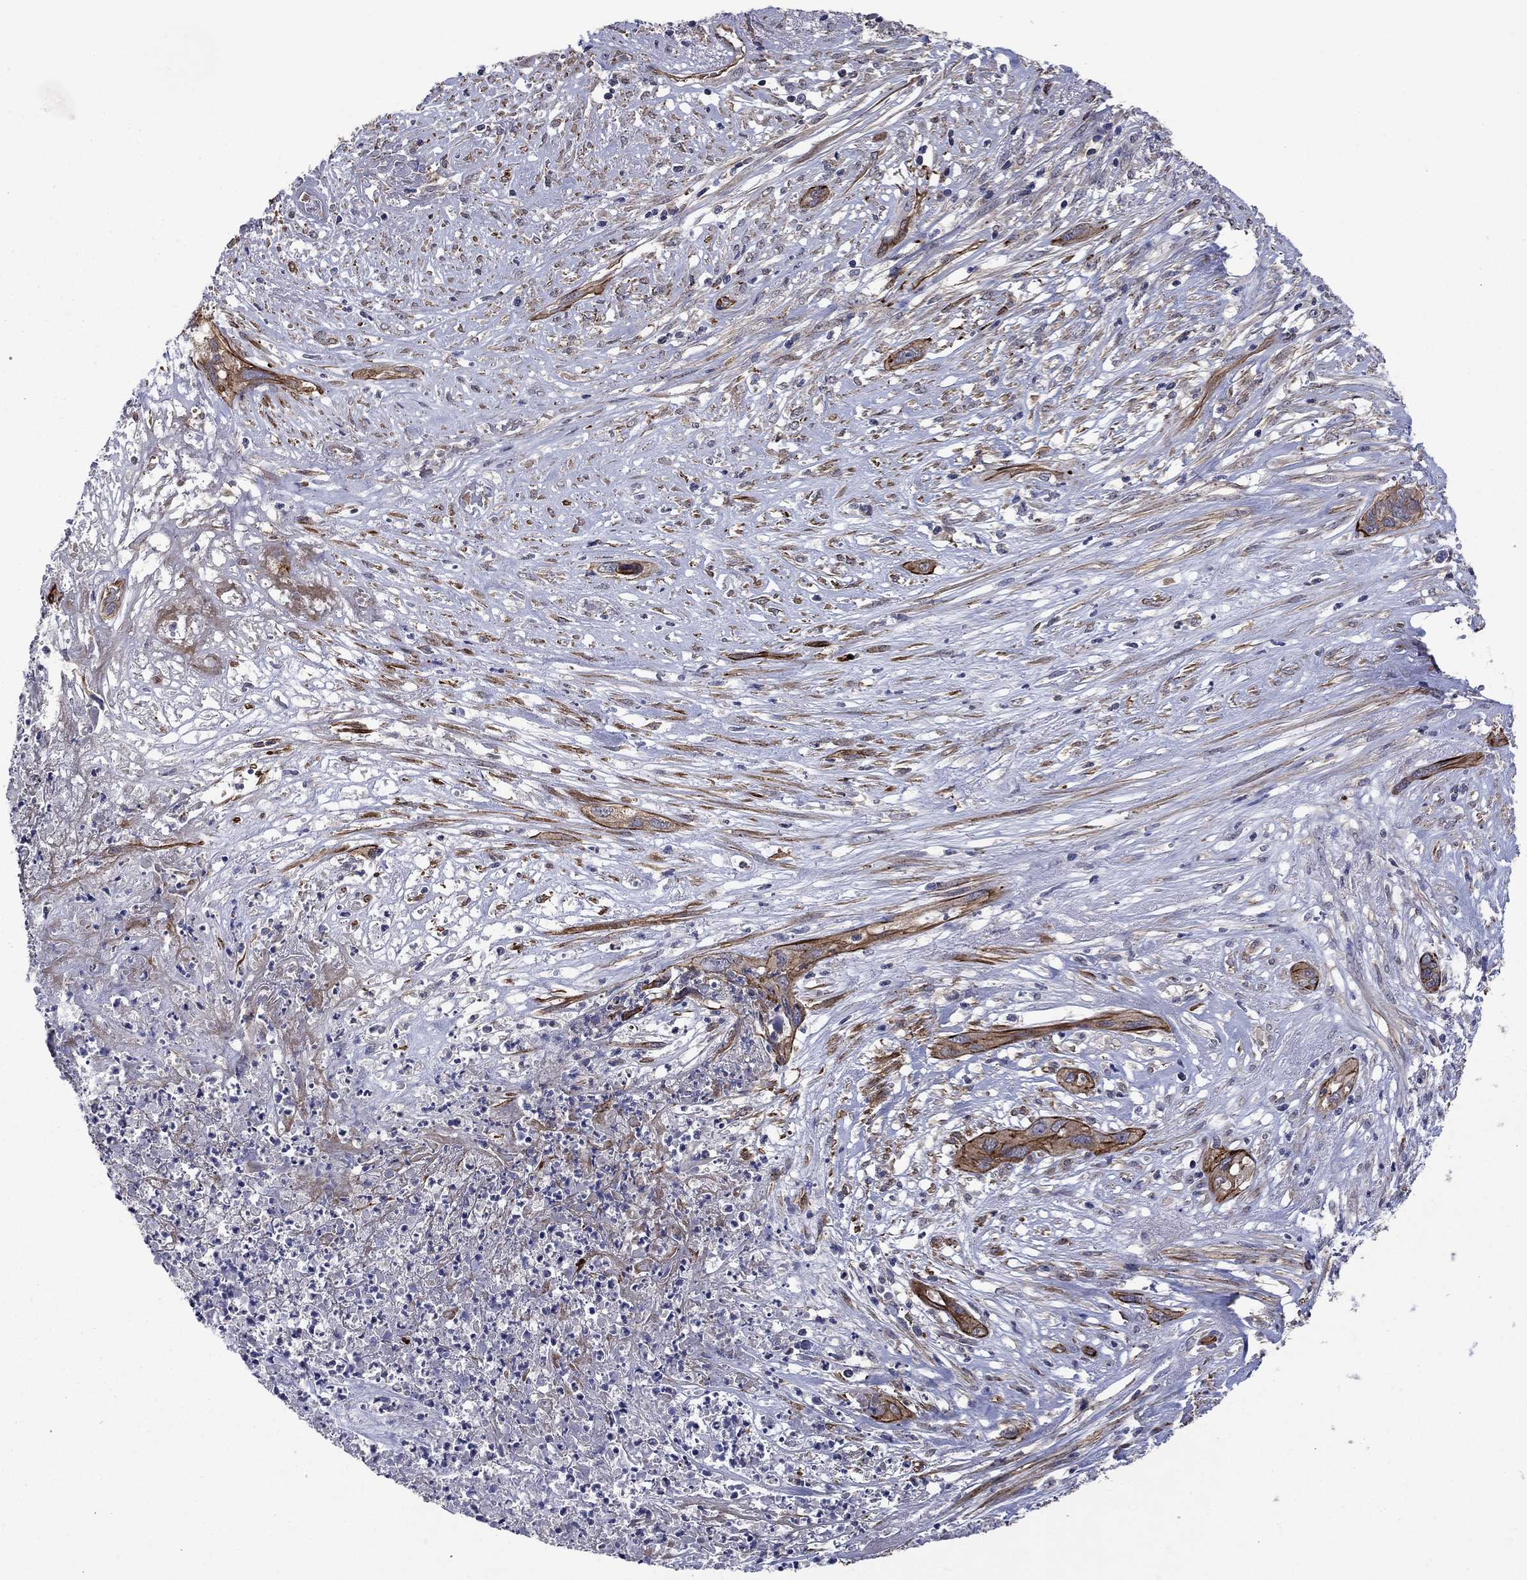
{"staining": {"intensity": "strong", "quantity": ">75%", "location": "cytoplasmic/membranous"}, "tissue": "cervical cancer", "cell_type": "Tumor cells", "image_type": "cancer", "snomed": [{"axis": "morphology", "description": "Squamous cell carcinoma, NOS"}, {"axis": "topography", "description": "Cervix"}], "caption": "Protein analysis of cervical cancer tissue shows strong cytoplasmic/membranous expression in approximately >75% of tumor cells.", "gene": "SLC7A1", "patient": {"sex": "female", "age": 57}}